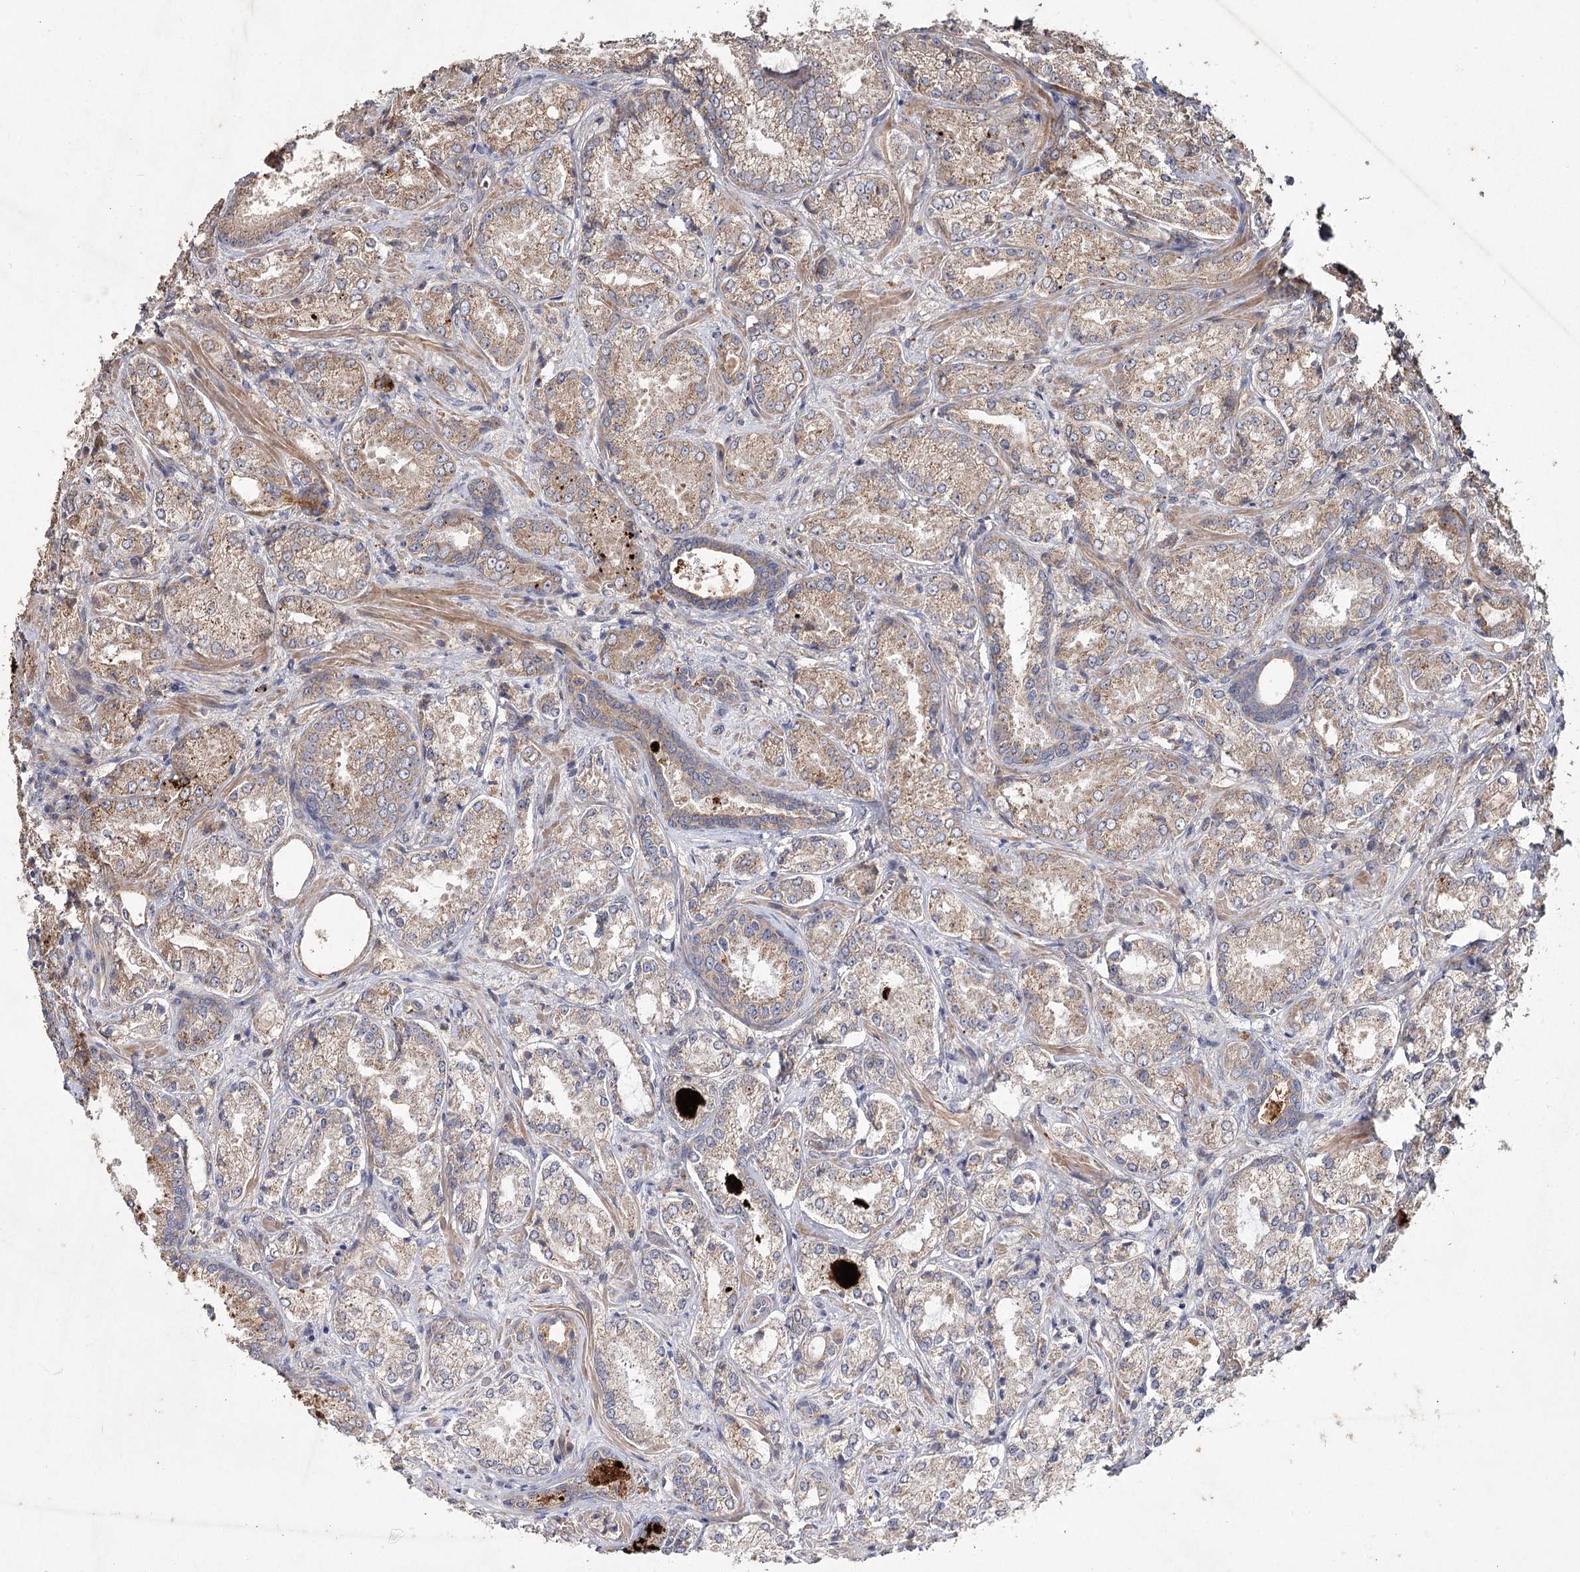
{"staining": {"intensity": "weak", "quantity": ">75%", "location": "cytoplasmic/membranous"}, "tissue": "prostate cancer", "cell_type": "Tumor cells", "image_type": "cancer", "snomed": [{"axis": "morphology", "description": "Adenocarcinoma, Low grade"}, {"axis": "topography", "description": "Prostate"}], "caption": "Prostate cancer (adenocarcinoma (low-grade)) stained with a brown dye demonstrates weak cytoplasmic/membranous positive positivity in approximately >75% of tumor cells.", "gene": "RIN2", "patient": {"sex": "male", "age": 74}}